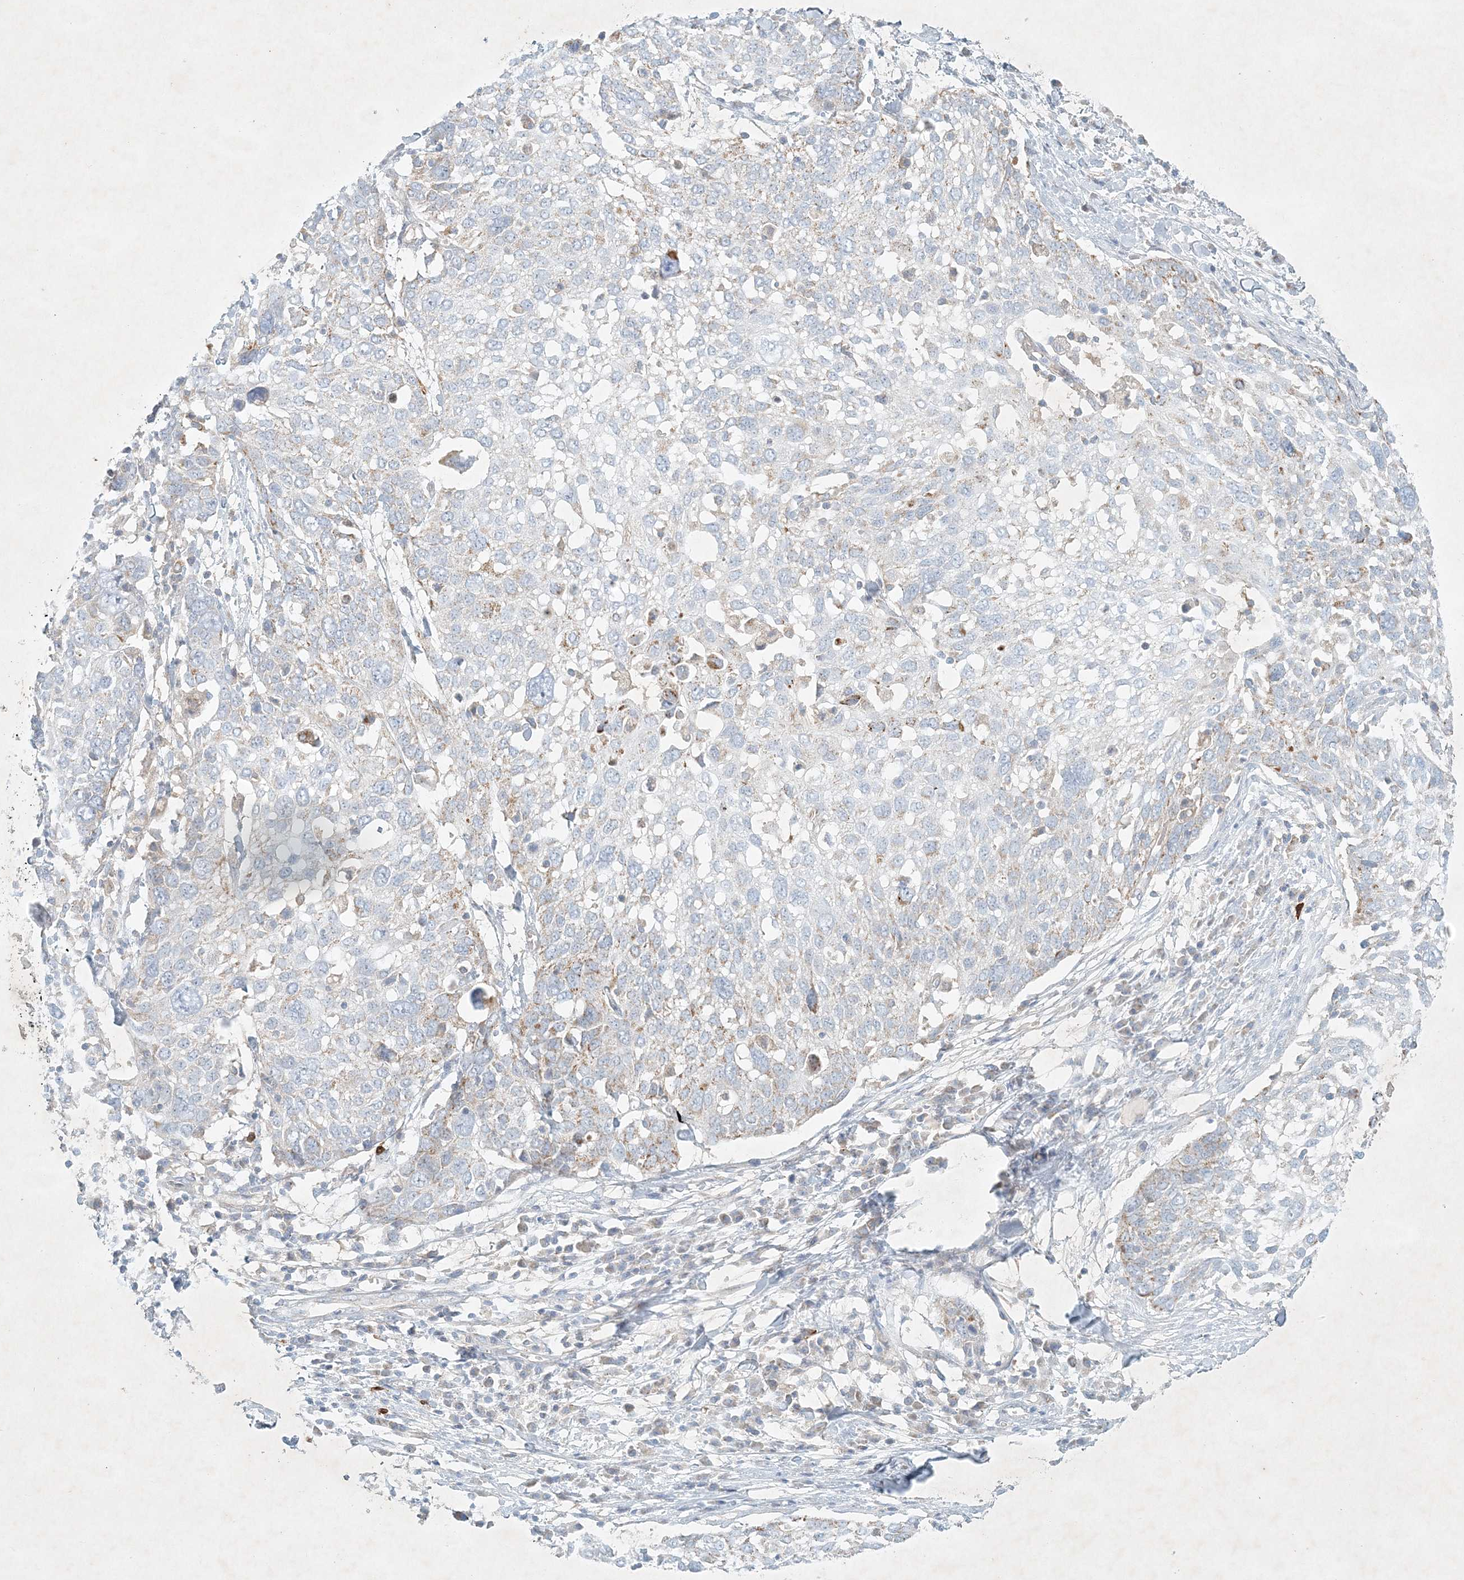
{"staining": {"intensity": "negative", "quantity": "none", "location": "none"}, "tissue": "lung cancer", "cell_type": "Tumor cells", "image_type": "cancer", "snomed": [{"axis": "morphology", "description": "Squamous cell carcinoma, NOS"}, {"axis": "topography", "description": "Lung"}], "caption": "Tumor cells are negative for brown protein staining in lung cancer.", "gene": "STK11IP", "patient": {"sex": "male", "age": 65}}